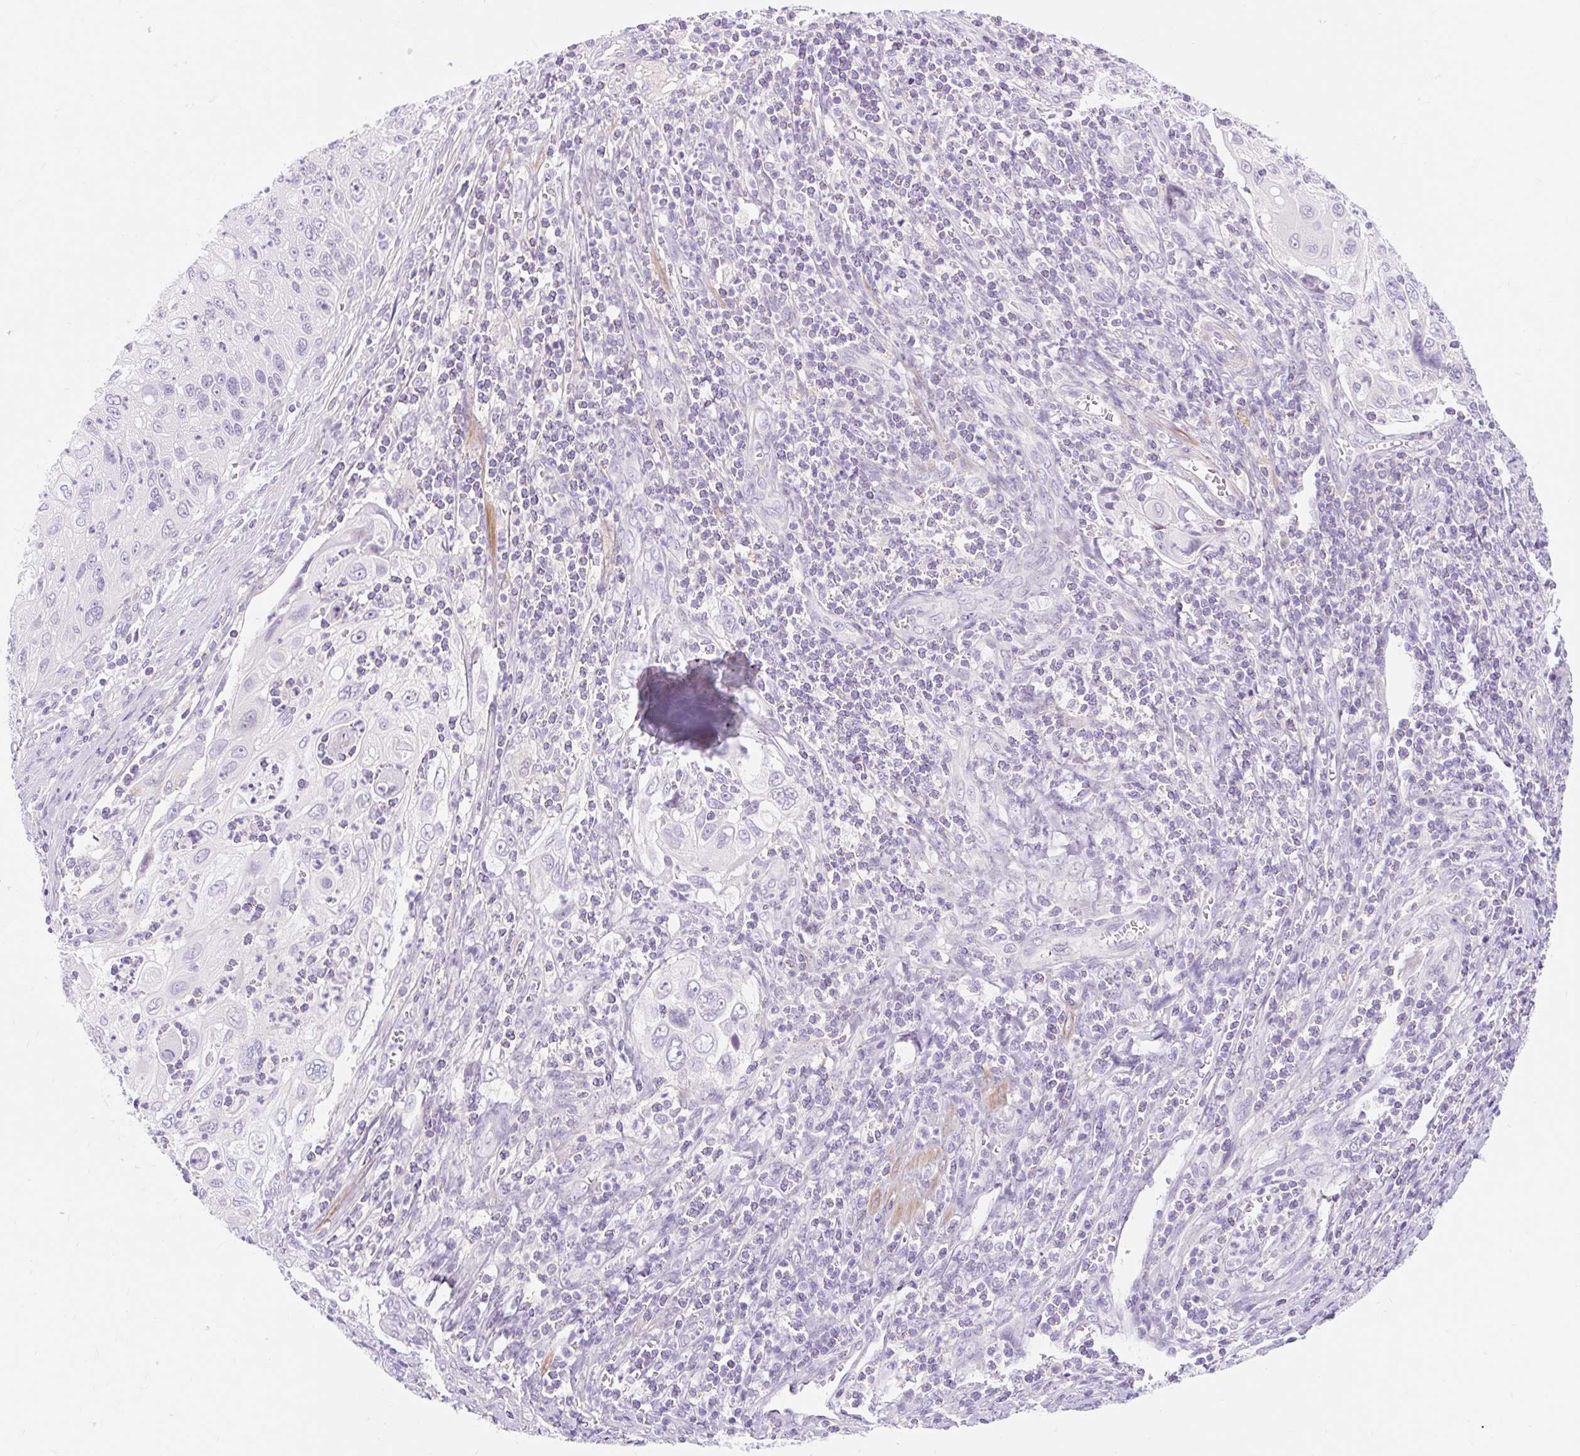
{"staining": {"intensity": "negative", "quantity": "none", "location": "none"}, "tissue": "cervical cancer", "cell_type": "Tumor cells", "image_type": "cancer", "snomed": [{"axis": "morphology", "description": "Squamous cell carcinoma, NOS"}, {"axis": "topography", "description": "Cervix"}], "caption": "This is a photomicrograph of immunohistochemistry staining of cervical cancer, which shows no expression in tumor cells.", "gene": "SLC28A1", "patient": {"sex": "female", "age": 70}}